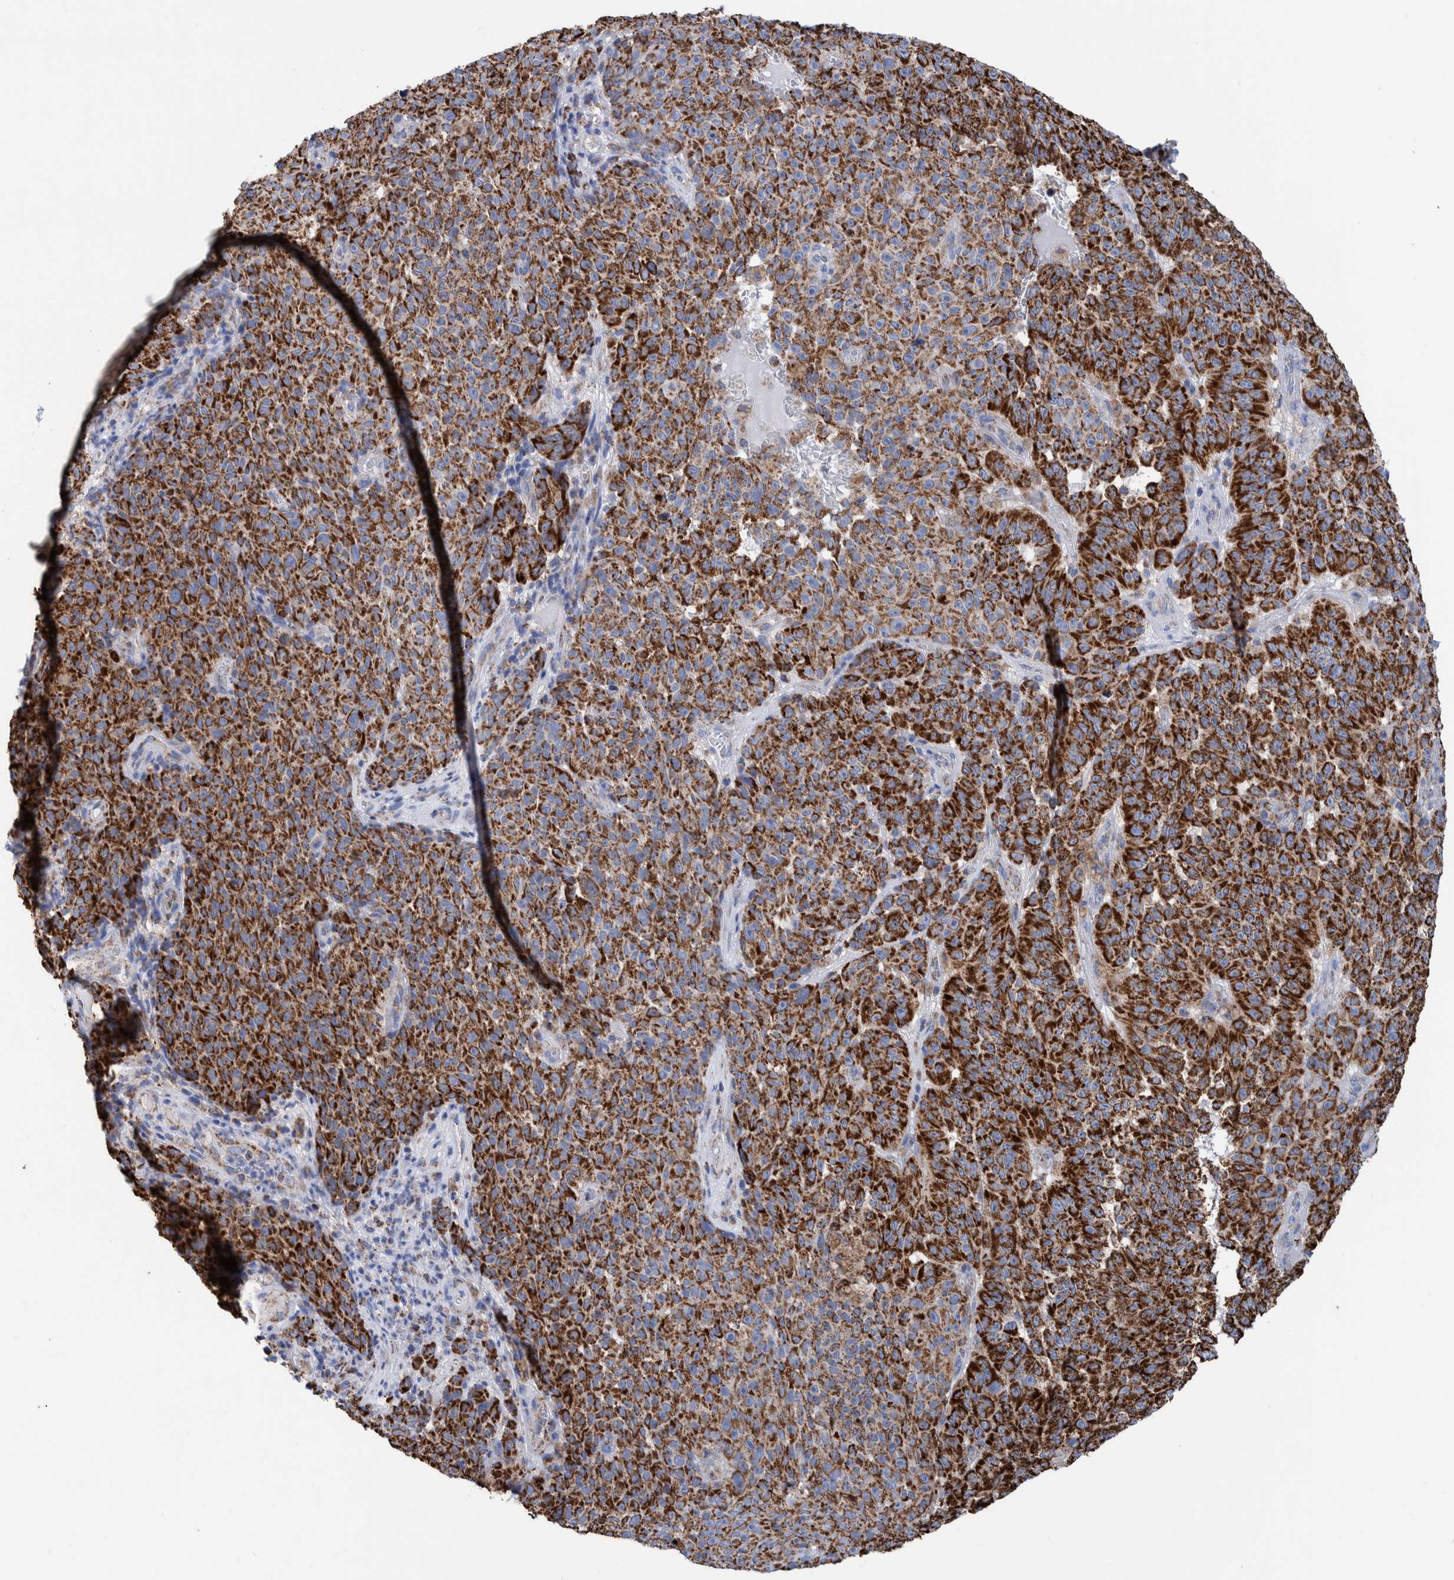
{"staining": {"intensity": "strong", "quantity": ">75%", "location": "cytoplasmic/membranous"}, "tissue": "melanoma", "cell_type": "Tumor cells", "image_type": "cancer", "snomed": [{"axis": "morphology", "description": "Malignant melanoma, NOS"}, {"axis": "topography", "description": "Skin"}], "caption": "Malignant melanoma stained with immunohistochemistry (IHC) demonstrates strong cytoplasmic/membranous positivity in about >75% of tumor cells. (Stains: DAB (3,3'-diaminobenzidine) in brown, nuclei in blue, Microscopy: brightfield microscopy at high magnification).", "gene": "DECR1", "patient": {"sex": "female", "age": 82}}